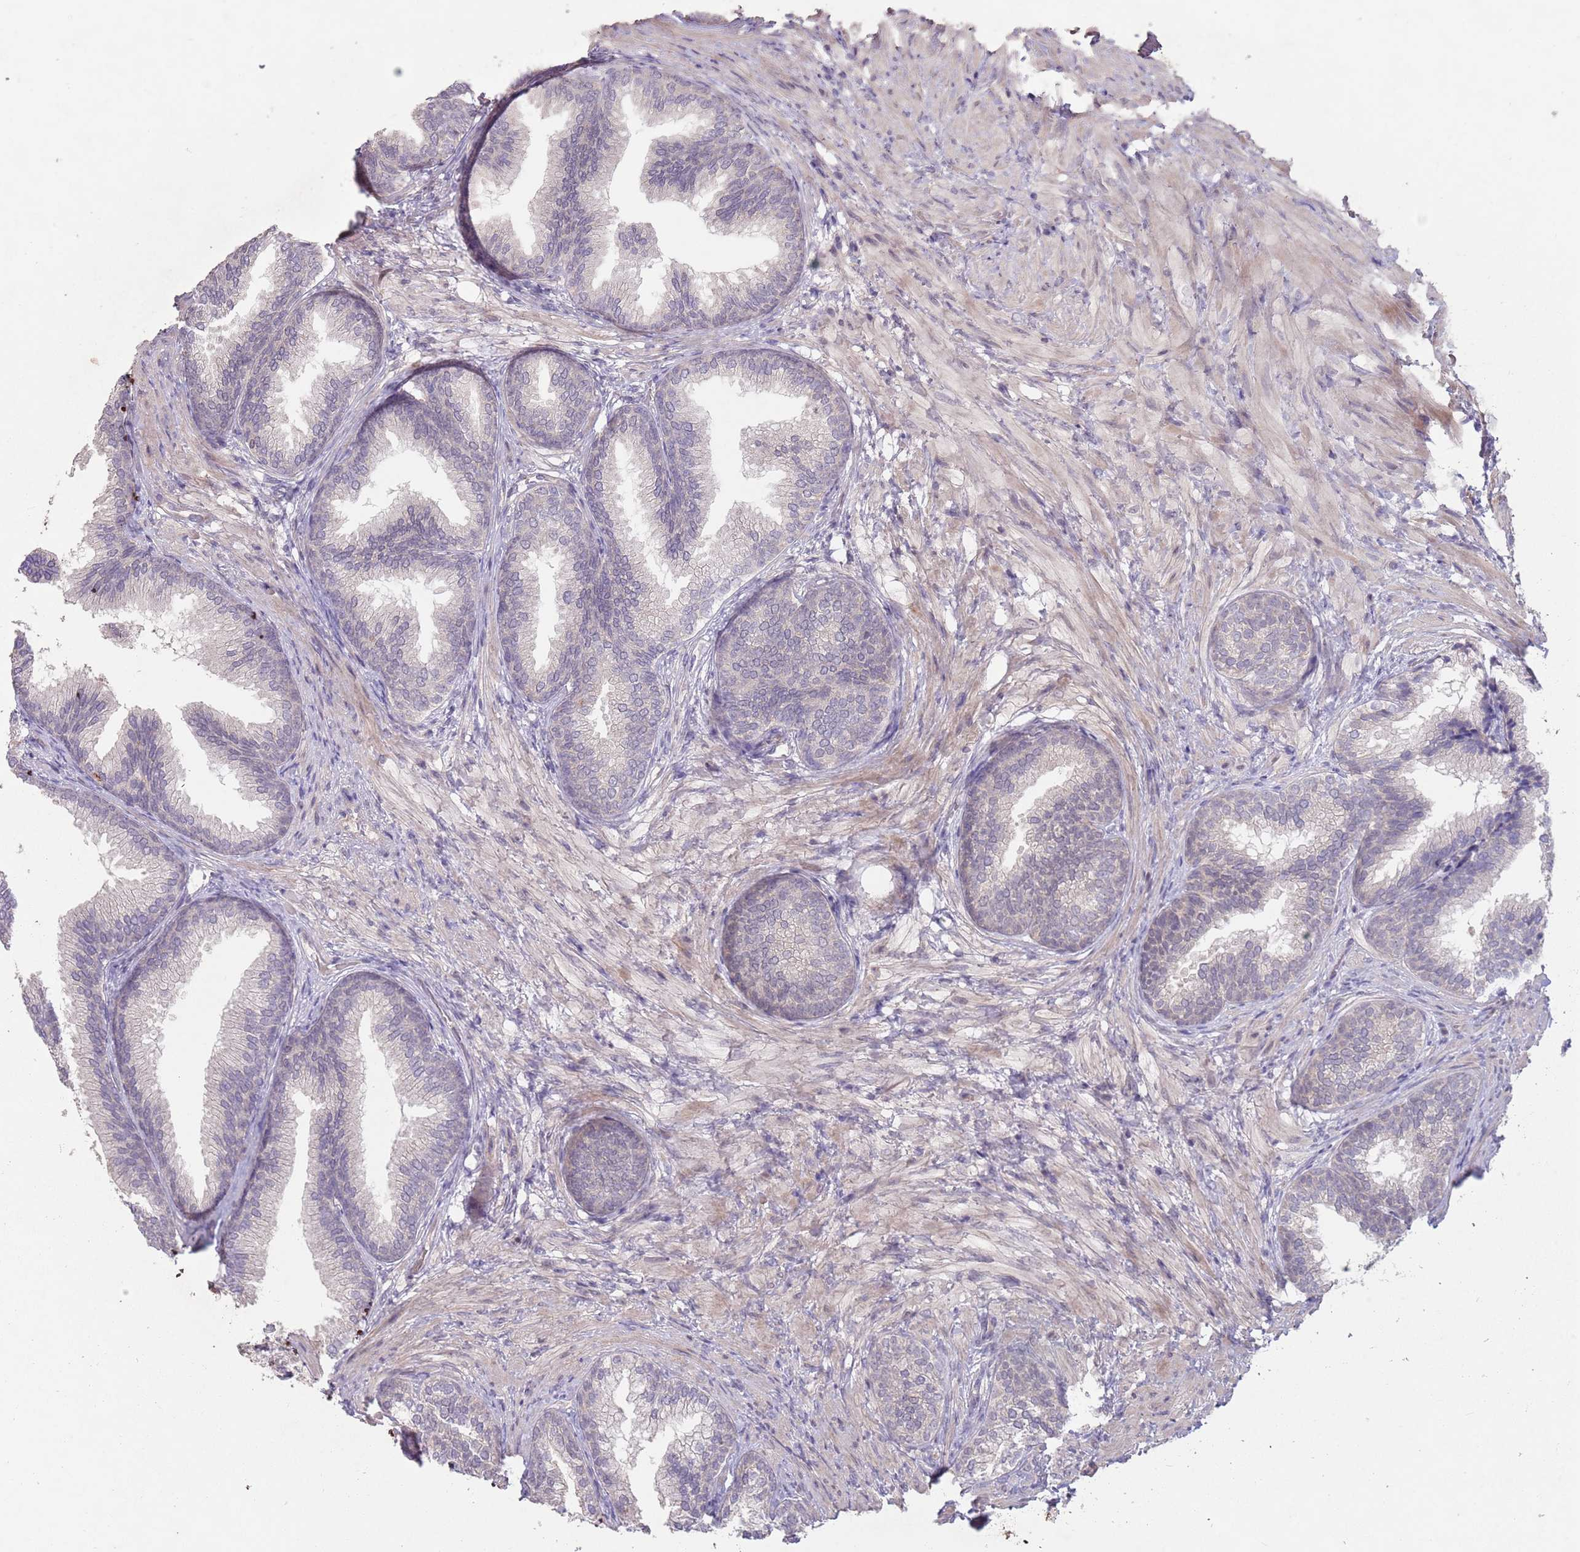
{"staining": {"intensity": "weak", "quantity": "<25%", "location": "cytoplasmic/membranous"}, "tissue": "prostate", "cell_type": "Glandular cells", "image_type": "normal", "snomed": [{"axis": "morphology", "description": "Normal tissue, NOS"}, {"axis": "topography", "description": "Prostate"}], "caption": "There is no significant staining in glandular cells of prostate. (DAB IHC visualized using brightfield microscopy, high magnification).", "gene": "MEI1", "patient": {"sex": "male", "age": 76}}